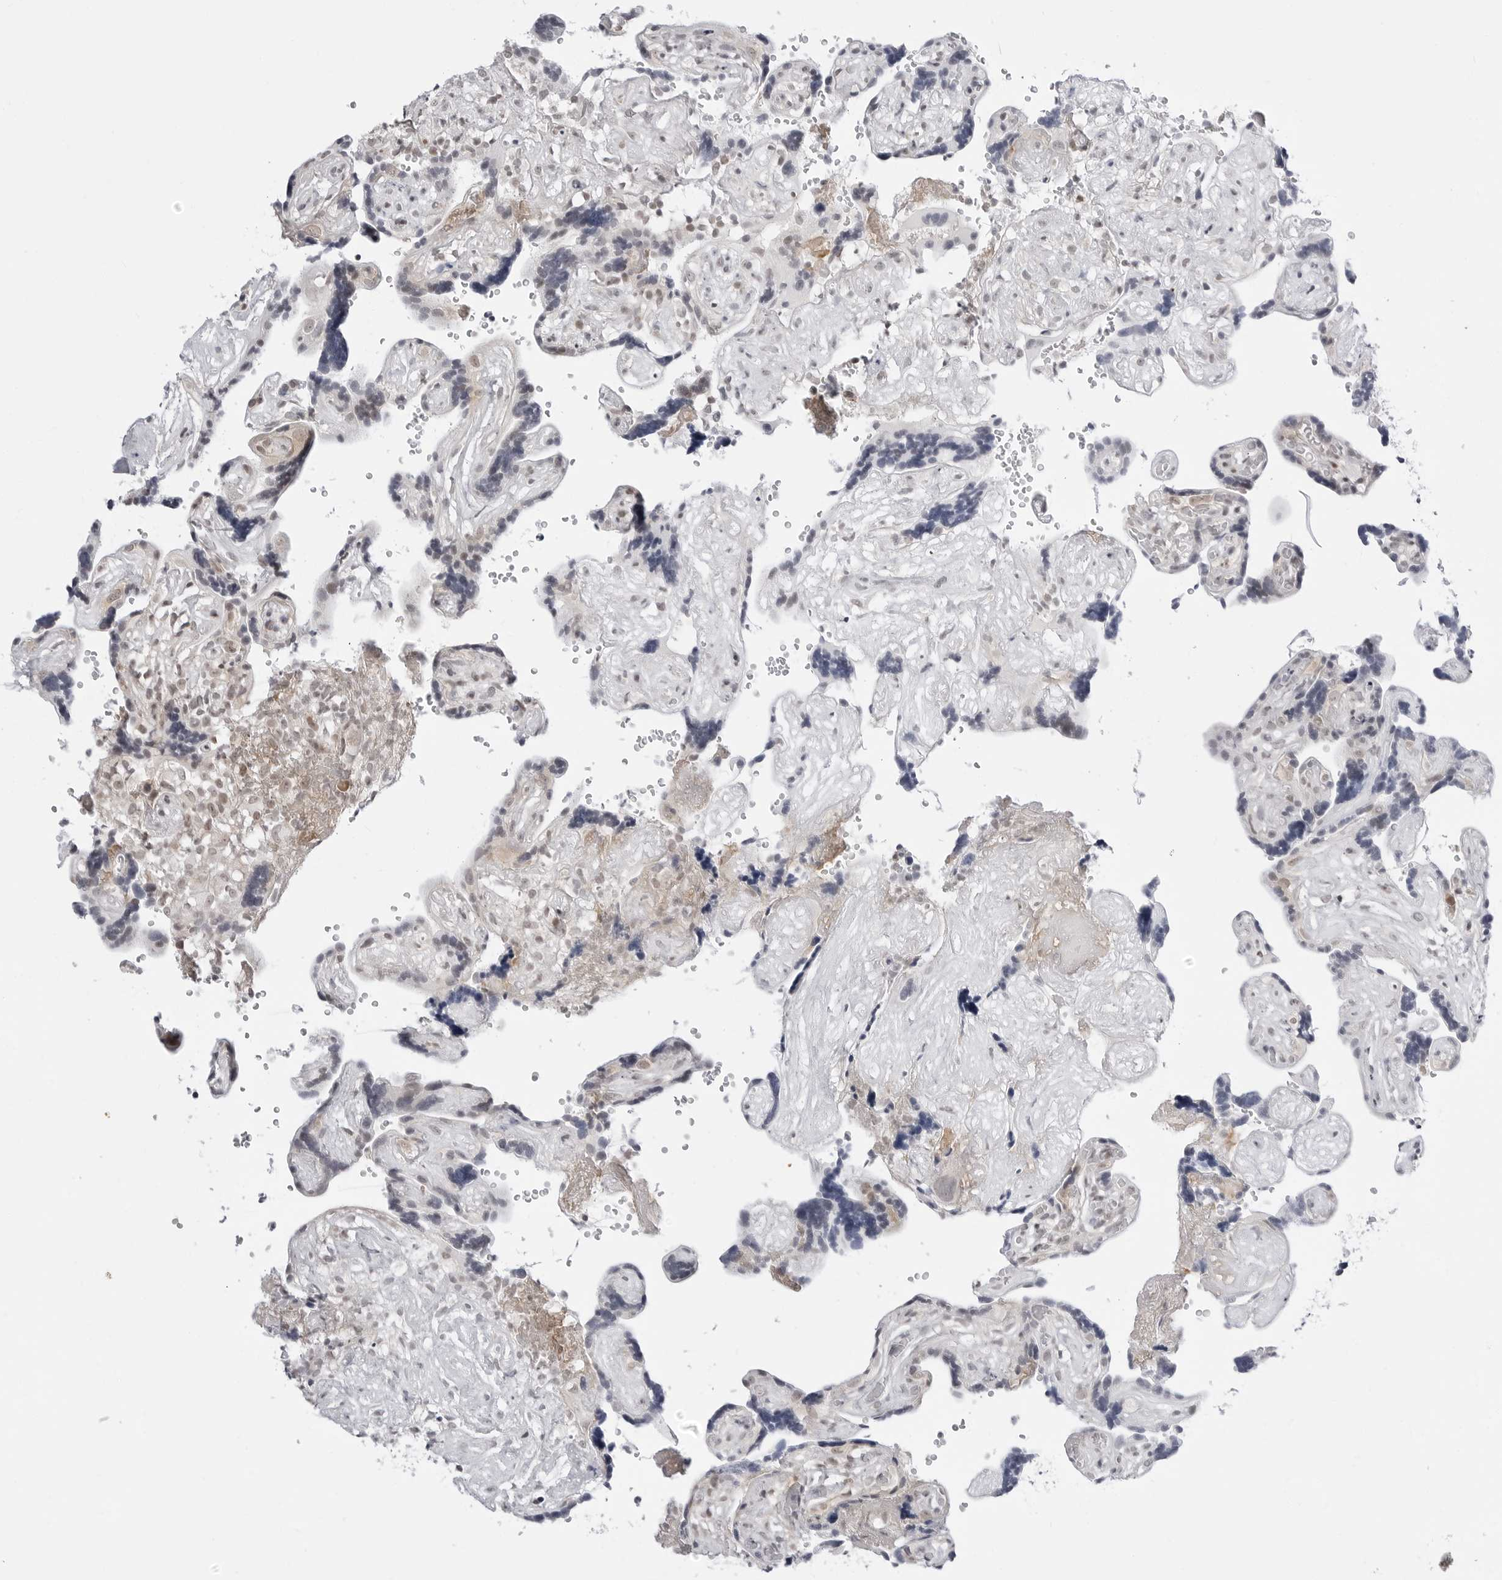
{"staining": {"intensity": "weak", "quantity": "<25%", "location": "cytoplasmic/membranous,nuclear"}, "tissue": "placenta", "cell_type": "Decidual cells", "image_type": "normal", "snomed": [{"axis": "morphology", "description": "Normal tissue, NOS"}, {"axis": "topography", "description": "Placenta"}], "caption": "A micrograph of placenta stained for a protein shows no brown staining in decidual cells. (Stains: DAB (3,3'-diaminobenzidine) immunohistochemistry (IHC) with hematoxylin counter stain, Microscopy: brightfield microscopy at high magnification).", "gene": "PPP2R5C", "patient": {"sex": "female", "age": 30}}